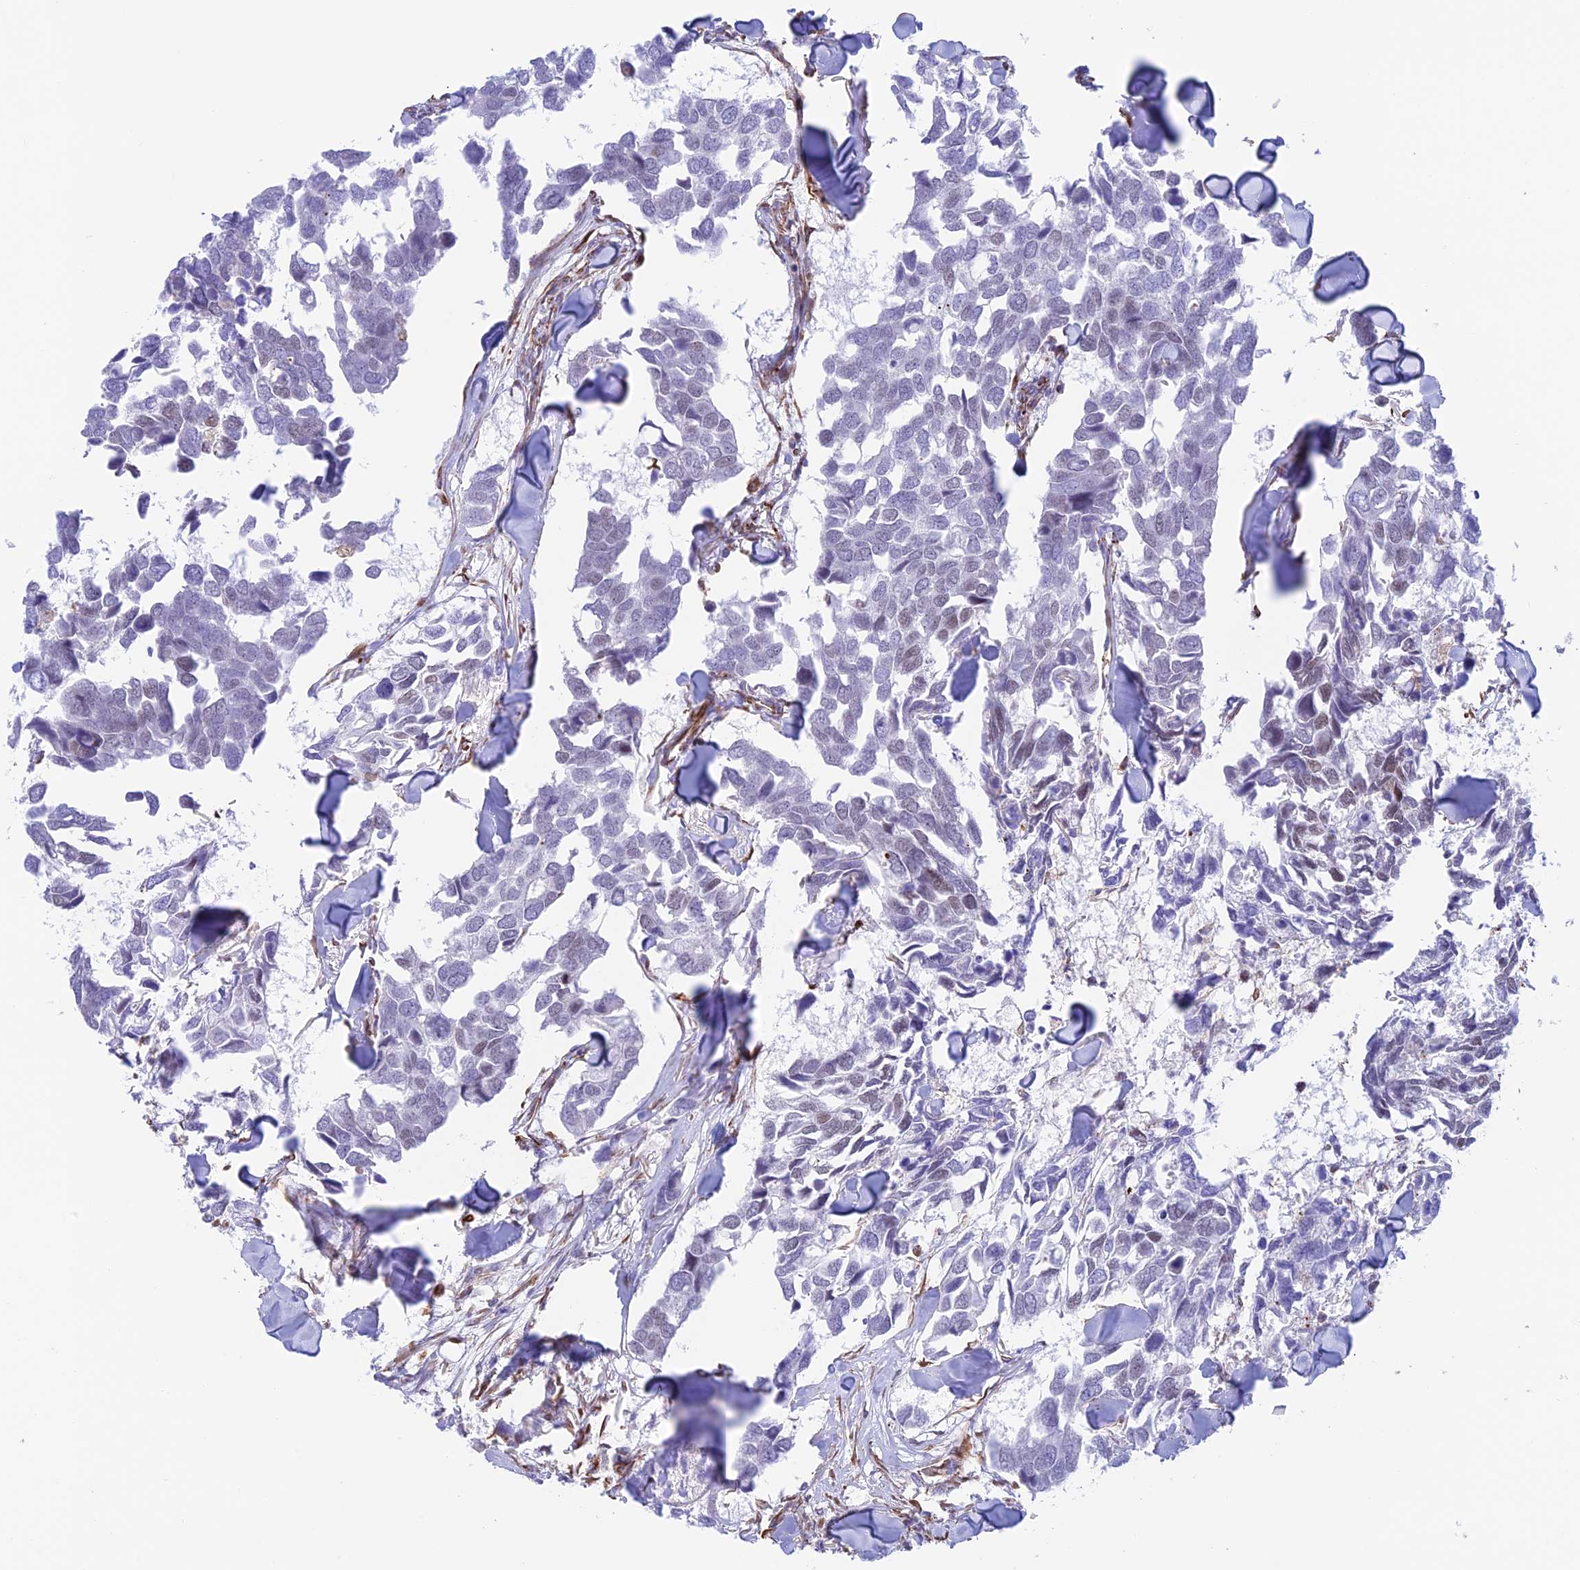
{"staining": {"intensity": "negative", "quantity": "none", "location": "none"}, "tissue": "breast cancer", "cell_type": "Tumor cells", "image_type": "cancer", "snomed": [{"axis": "morphology", "description": "Duct carcinoma"}, {"axis": "topography", "description": "Breast"}], "caption": "Immunohistochemistry of human infiltrating ductal carcinoma (breast) exhibits no staining in tumor cells. (DAB immunohistochemistry visualized using brightfield microscopy, high magnification).", "gene": "ZNF652", "patient": {"sex": "female", "age": 83}}